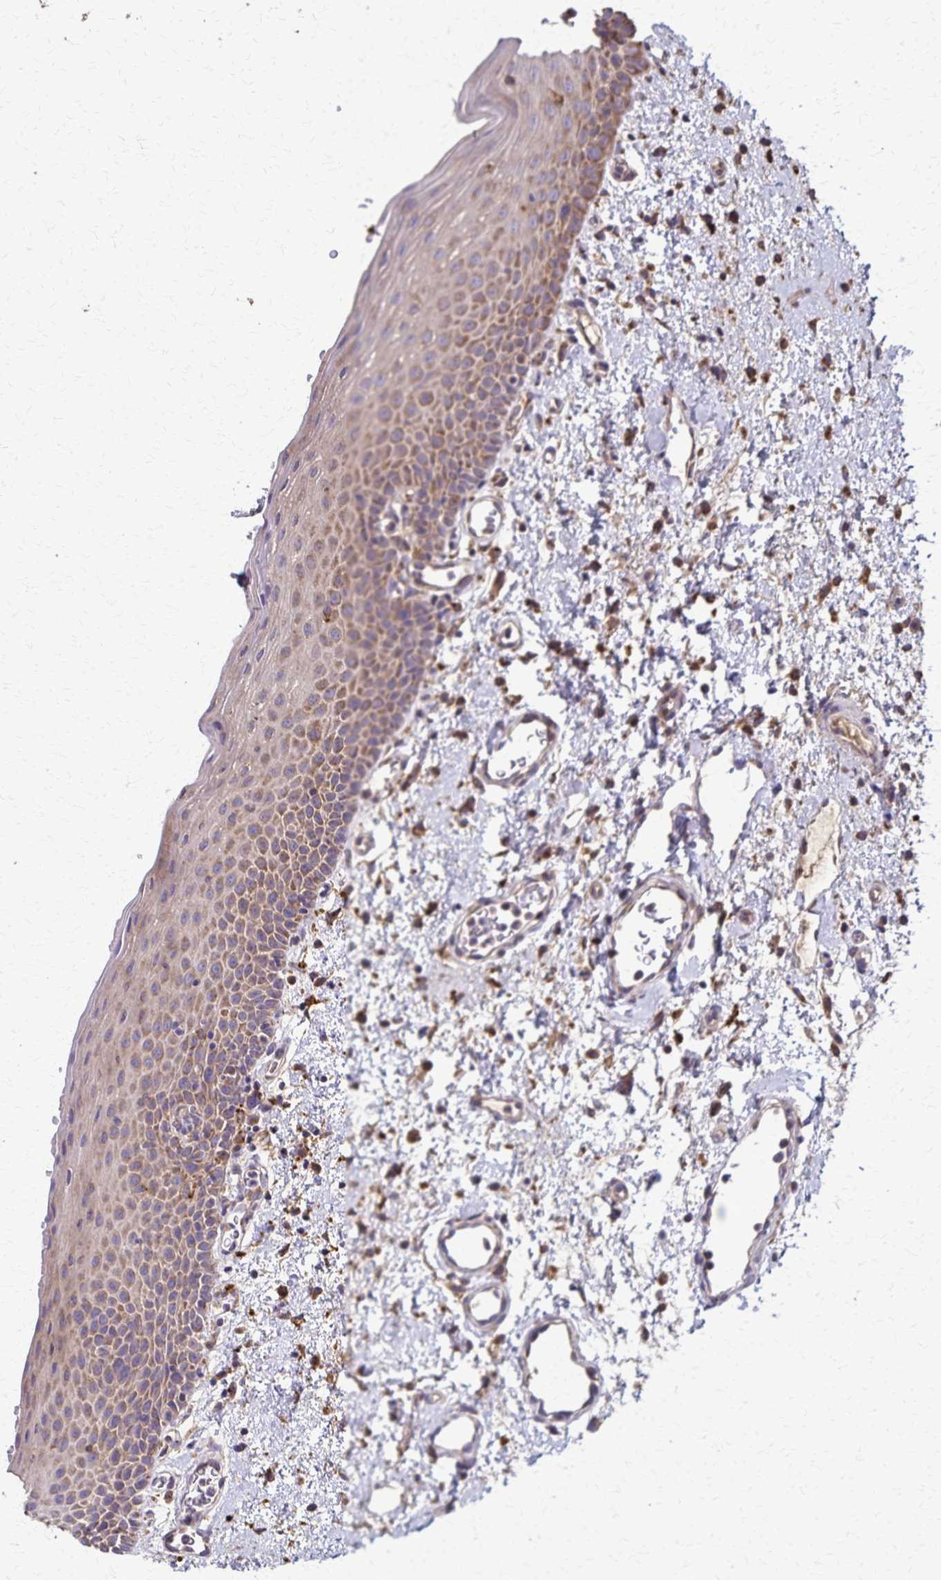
{"staining": {"intensity": "moderate", "quantity": "25%-75%", "location": "cytoplasmic/membranous"}, "tissue": "oral mucosa", "cell_type": "Squamous epithelial cells", "image_type": "normal", "snomed": [{"axis": "morphology", "description": "Normal tissue, NOS"}, {"axis": "topography", "description": "Oral tissue"}, {"axis": "topography", "description": "Head-Neck"}], "caption": "Immunohistochemical staining of benign oral mucosa shows medium levels of moderate cytoplasmic/membranous expression in approximately 25%-75% of squamous epithelial cells.", "gene": "RNF10", "patient": {"sex": "female", "age": 55}}